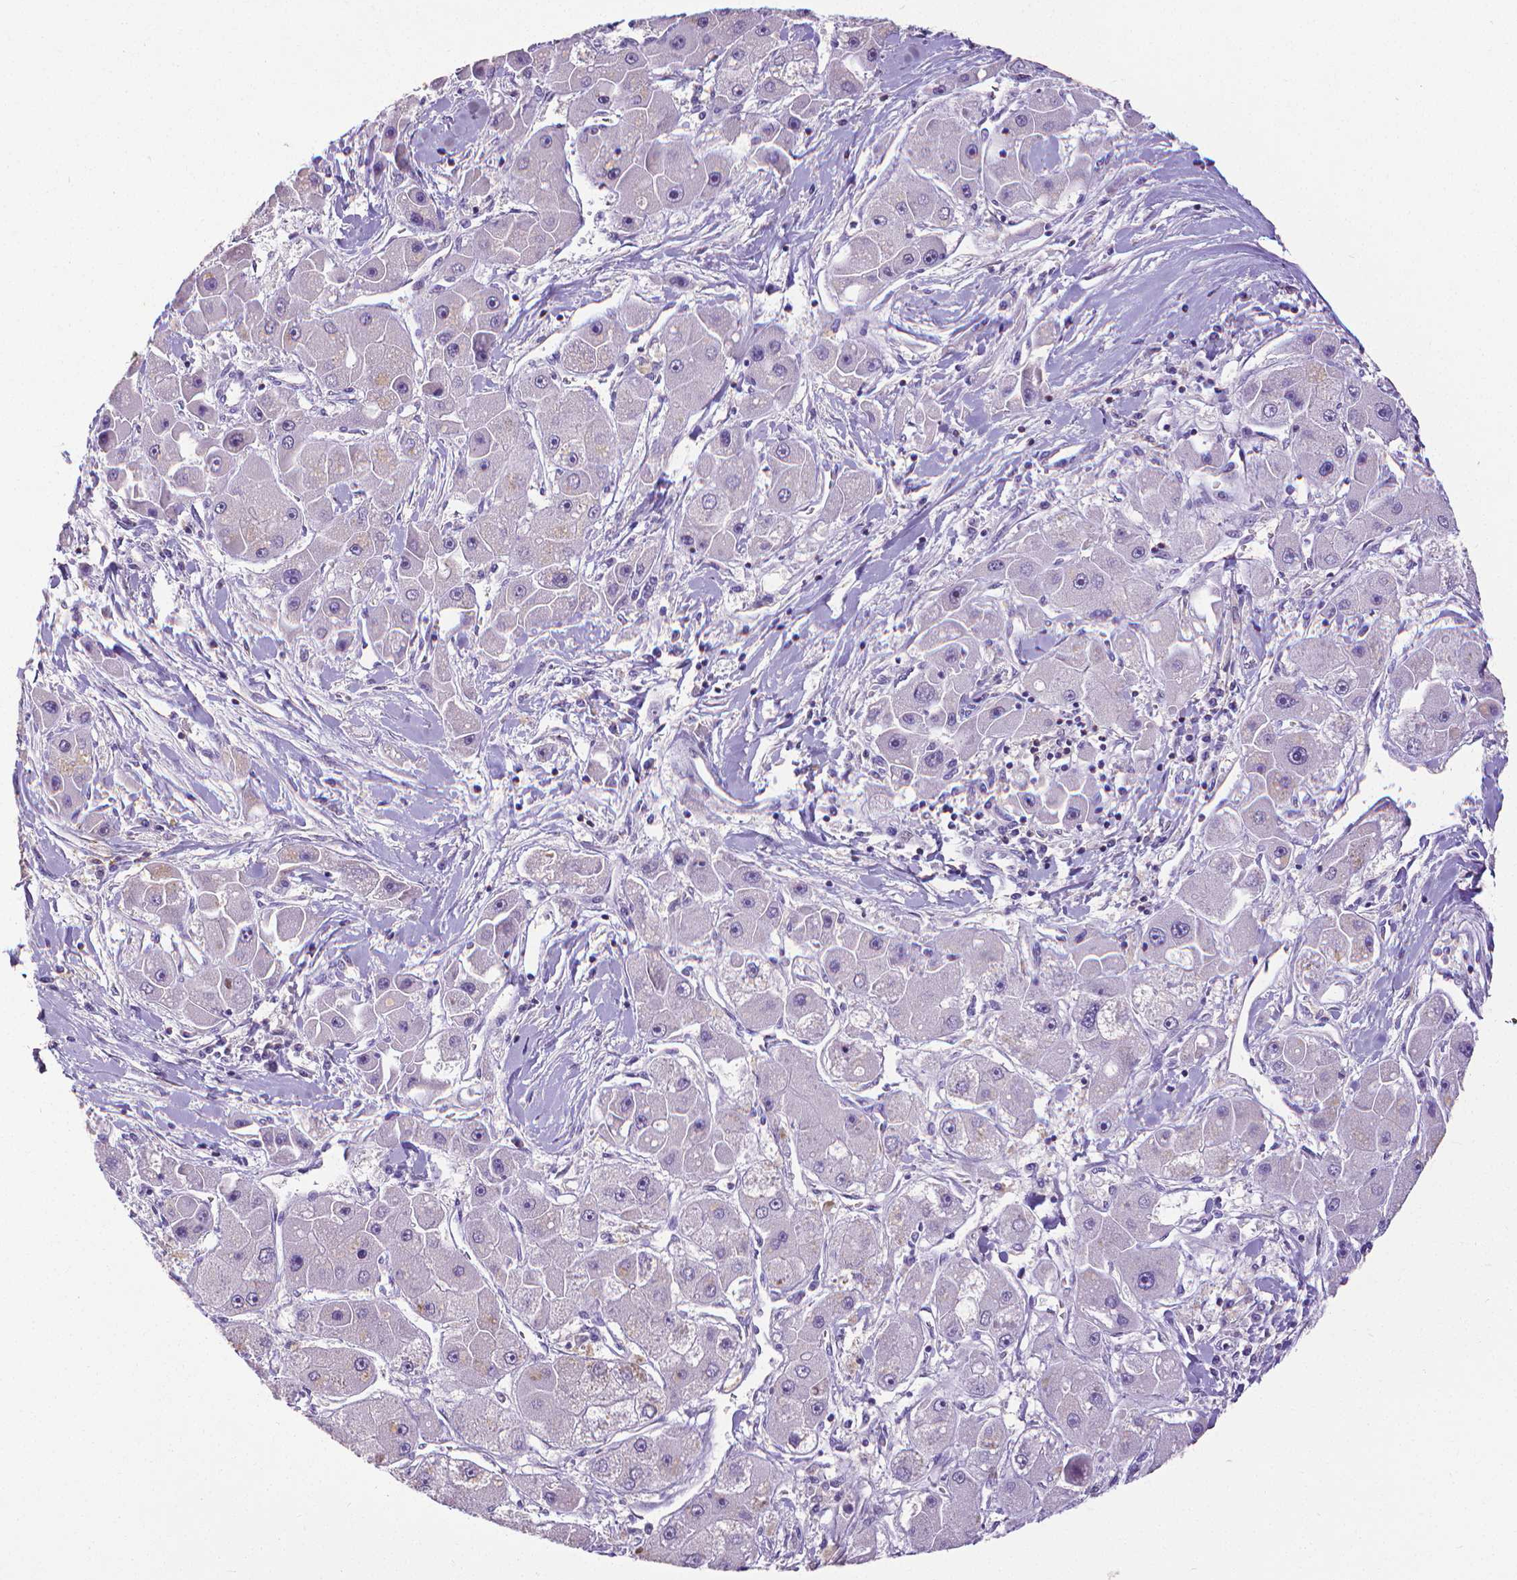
{"staining": {"intensity": "negative", "quantity": "none", "location": "none"}, "tissue": "liver cancer", "cell_type": "Tumor cells", "image_type": "cancer", "snomed": [{"axis": "morphology", "description": "Carcinoma, Hepatocellular, NOS"}, {"axis": "topography", "description": "Liver"}], "caption": "Immunohistochemistry histopathology image of neoplastic tissue: human liver cancer stained with DAB (3,3'-diaminobenzidine) demonstrates no significant protein positivity in tumor cells.", "gene": "CD4", "patient": {"sex": "male", "age": 24}}